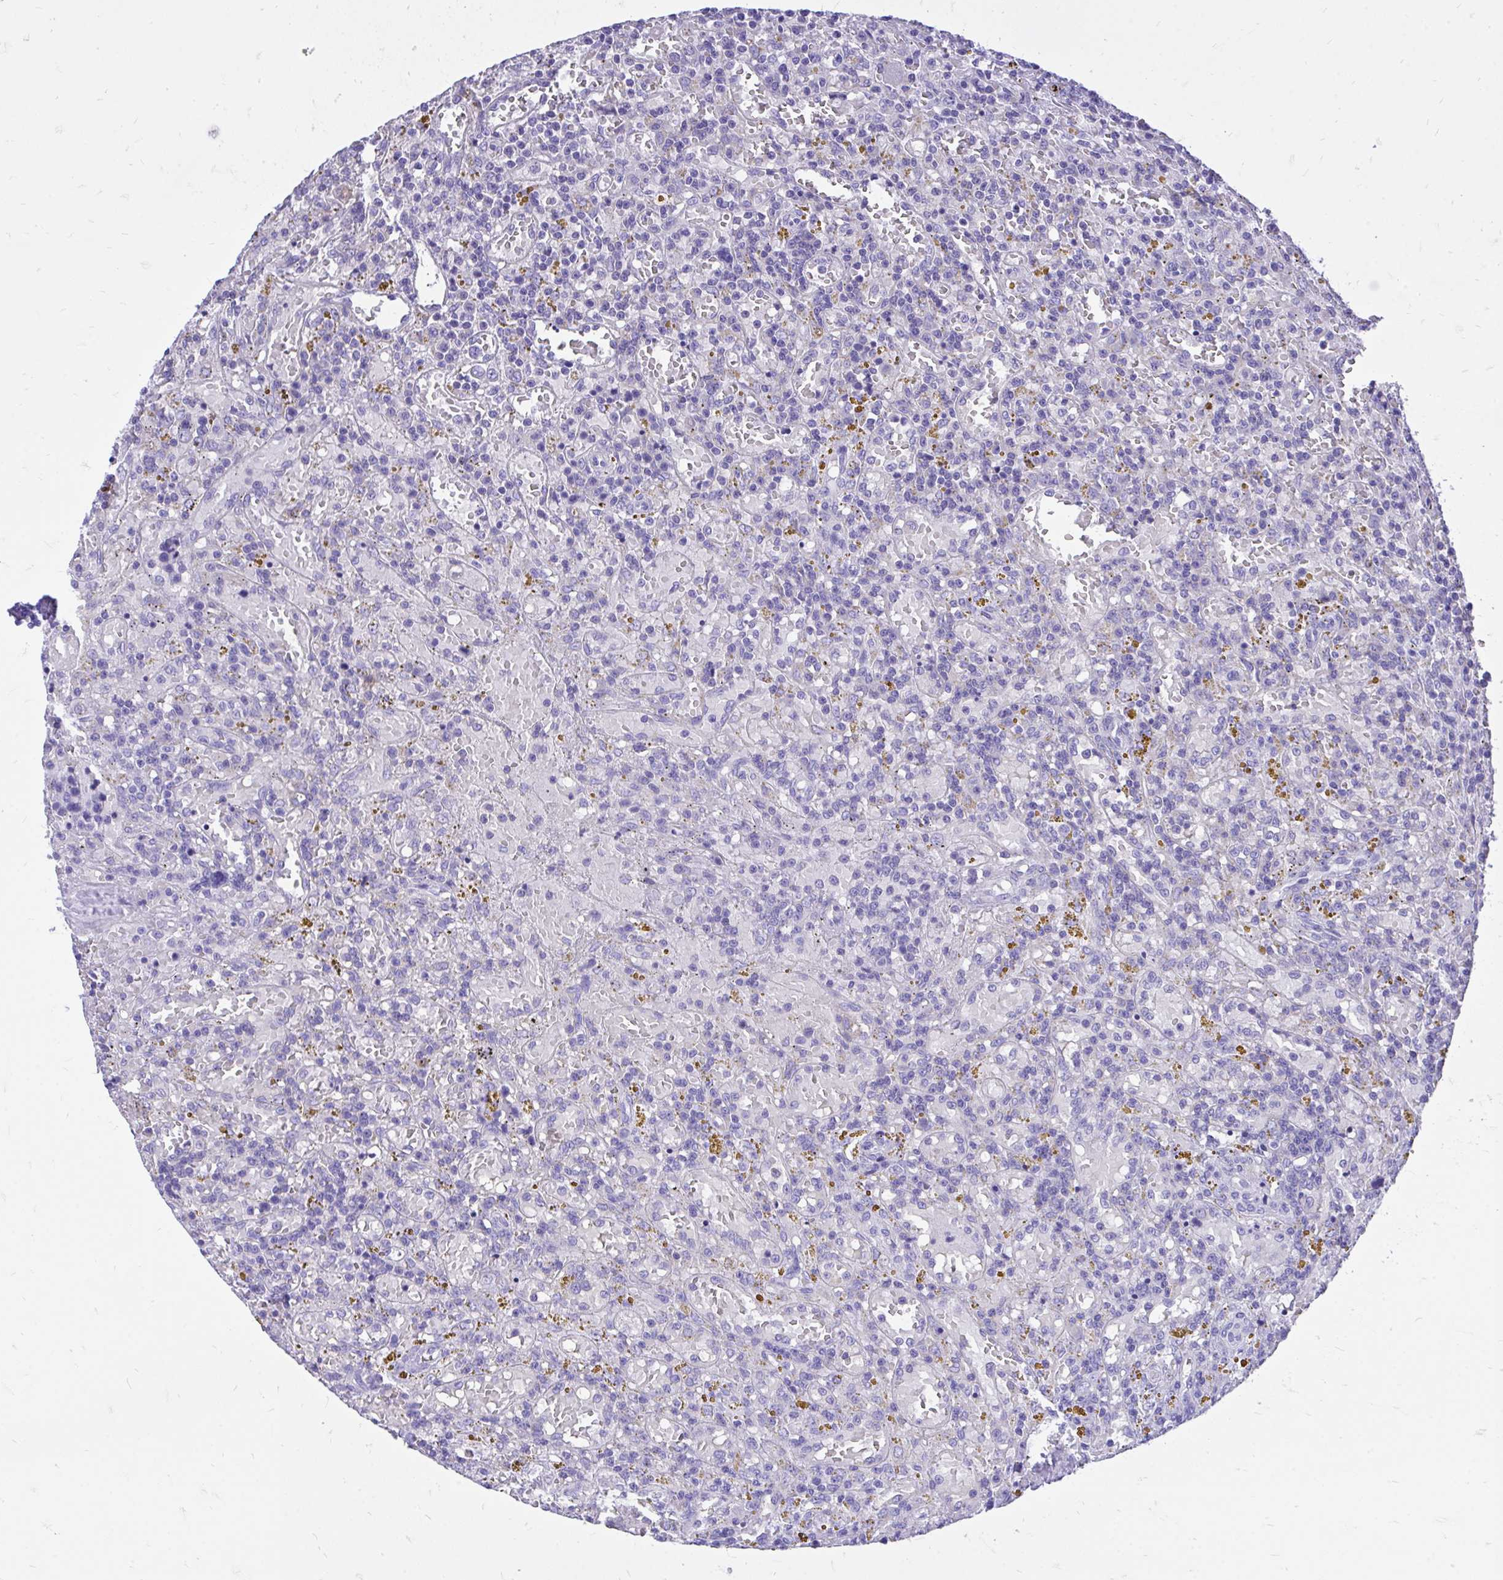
{"staining": {"intensity": "negative", "quantity": "none", "location": "none"}, "tissue": "lymphoma", "cell_type": "Tumor cells", "image_type": "cancer", "snomed": [{"axis": "morphology", "description": "Malignant lymphoma, non-Hodgkin's type, Low grade"}, {"axis": "topography", "description": "Spleen"}], "caption": "This micrograph is of lymphoma stained with immunohistochemistry (IHC) to label a protein in brown with the nuclei are counter-stained blue. There is no expression in tumor cells.", "gene": "MON1A", "patient": {"sex": "female", "age": 65}}